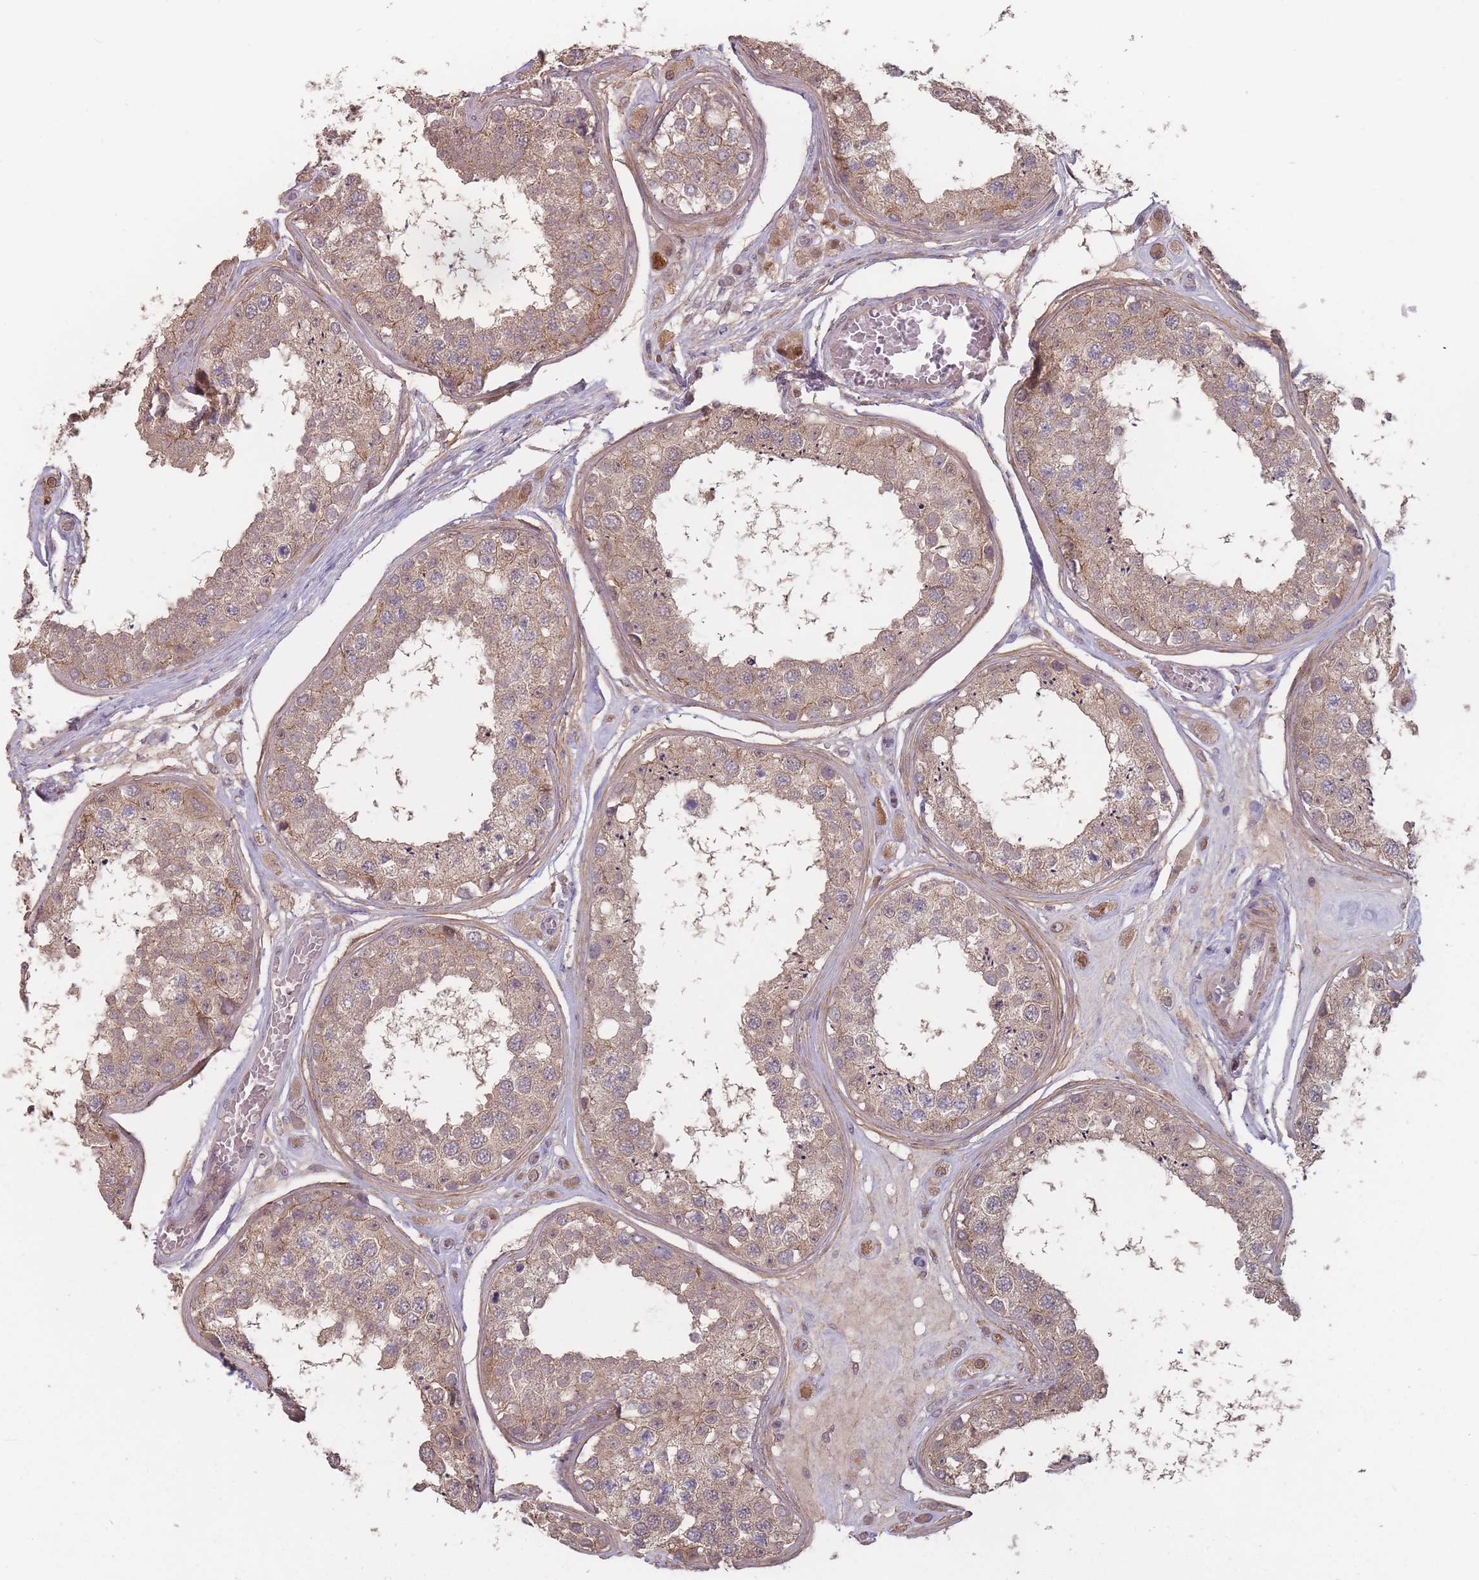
{"staining": {"intensity": "moderate", "quantity": ">75%", "location": "cytoplasmic/membranous"}, "tissue": "testis", "cell_type": "Cells in seminiferous ducts", "image_type": "normal", "snomed": [{"axis": "morphology", "description": "Normal tissue, NOS"}, {"axis": "topography", "description": "Testis"}], "caption": "Brown immunohistochemical staining in unremarkable testis reveals moderate cytoplasmic/membranous staining in approximately >75% of cells in seminiferous ducts.", "gene": "ERCC6L", "patient": {"sex": "male", "age": 25}}